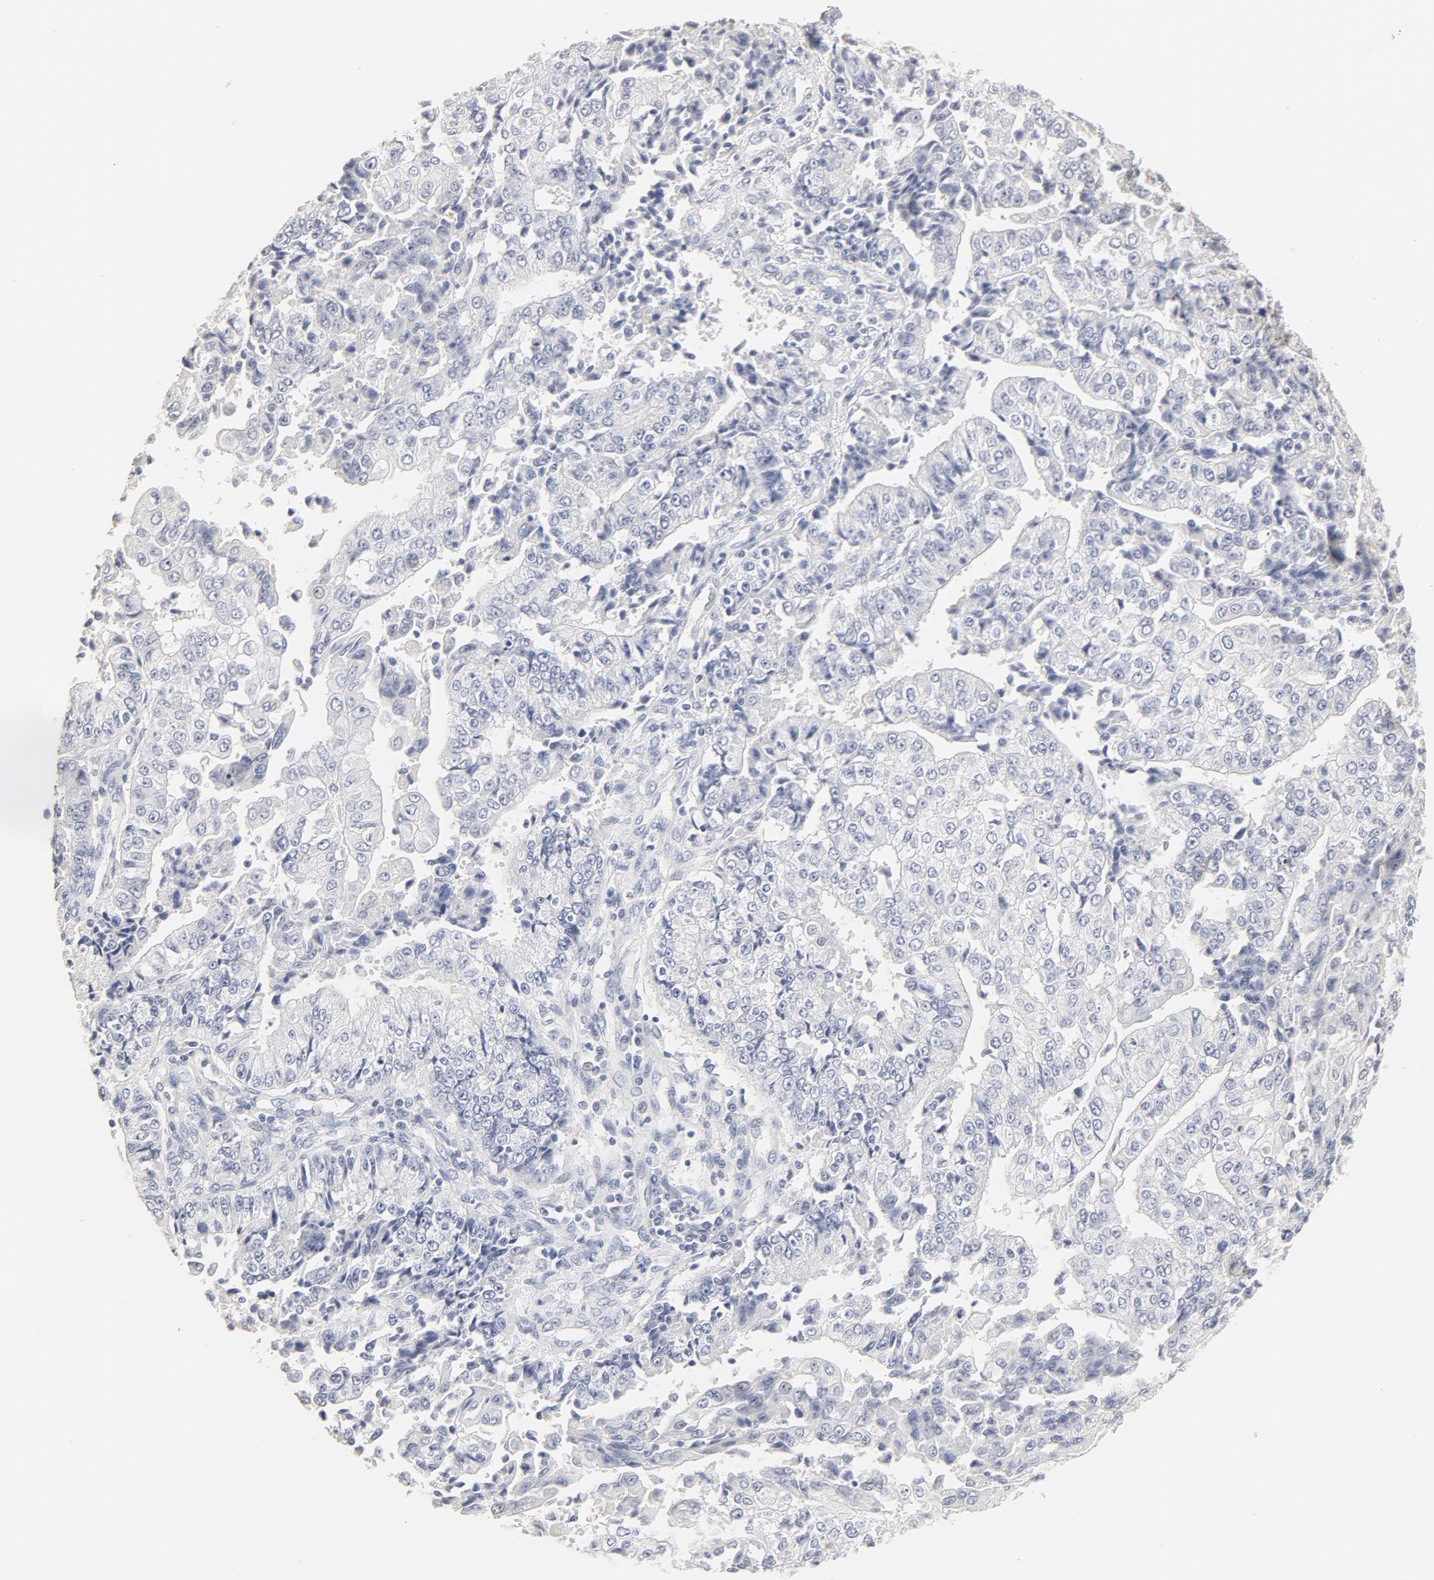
{"staining": {"intensity": "negative", "quantity": "none", "location": "none"}, "tissue": "endometrial cancer", "cell_type": "Tumor cells", "image_type": "cancer", "snomed": [{"axis": "morphology", "description": "Adenocarcinoma, NOS"}, {"axis": "topography", "description": "Endometrium"}], "caption": "Protein analysis of adenocarcinoma (endometrial) demonstrates no significant staining in tumor cells. (DAB (3,3'-diaminobenzidine) IHC, high magnification).", "gene": "FCGBP", "patient": {"sex": "female", "age": 75}}